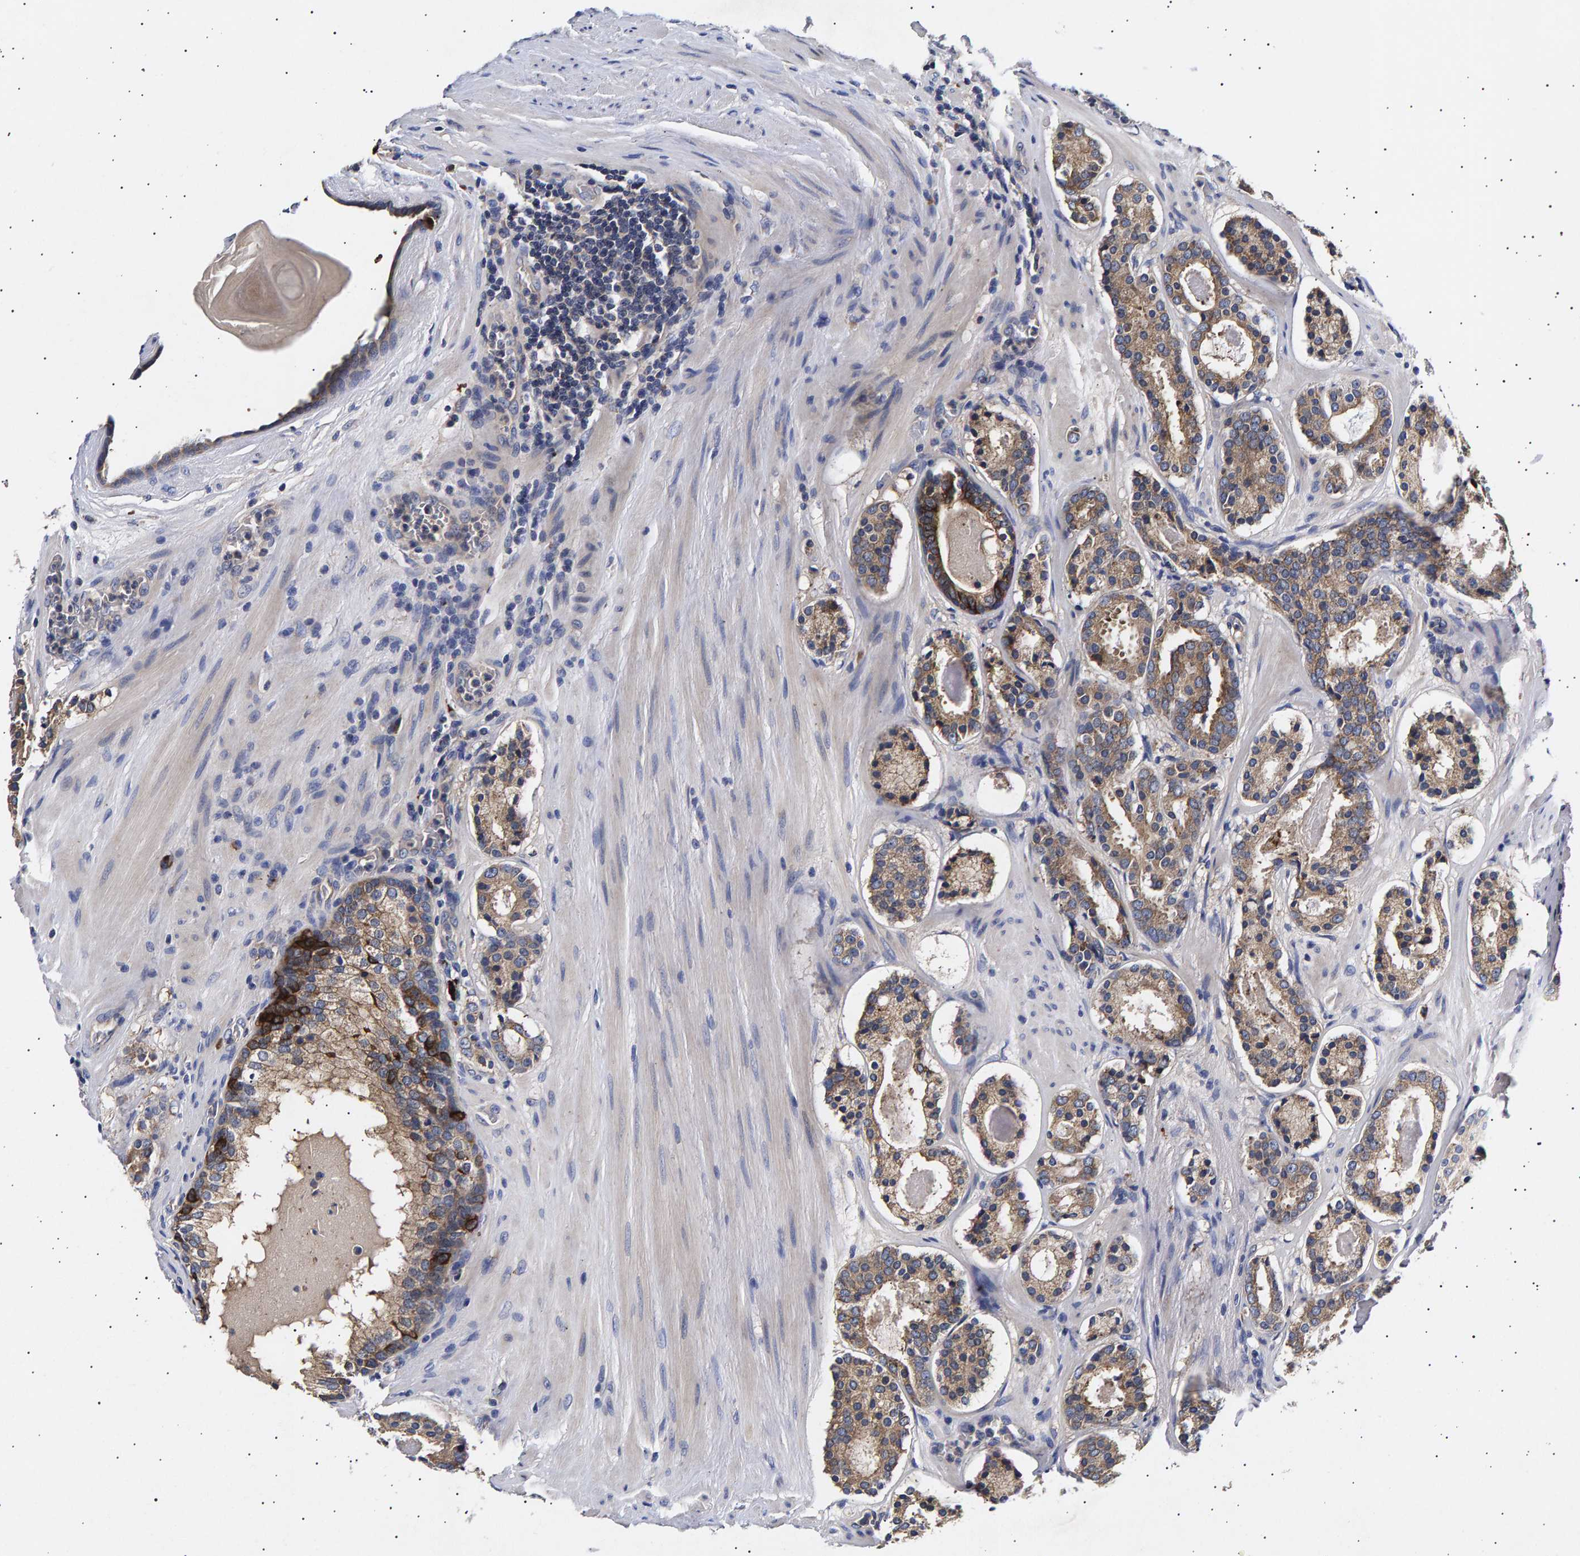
{"staining": {"intensity": "moderate", "quantity": ">75%", "location": "cytoplasmic/membranous"}, "tissue": "prostate cancer", "cell_type": "Tumor cells", "image_type": "cancer", "snomed": [{"axis": "morphology", "description": "Adenocarcinoma, Low grade"}, {"axis": "topography", "description": "Prostate"}], "caption": "Prostate cancer stained for a protein (brown) exhibits moderate cytoplasmic/membranous positive positivity in about >75% of tumor cells.", "gene": "ANKRD40", "patient": {"sex": "male", "age": 69}}